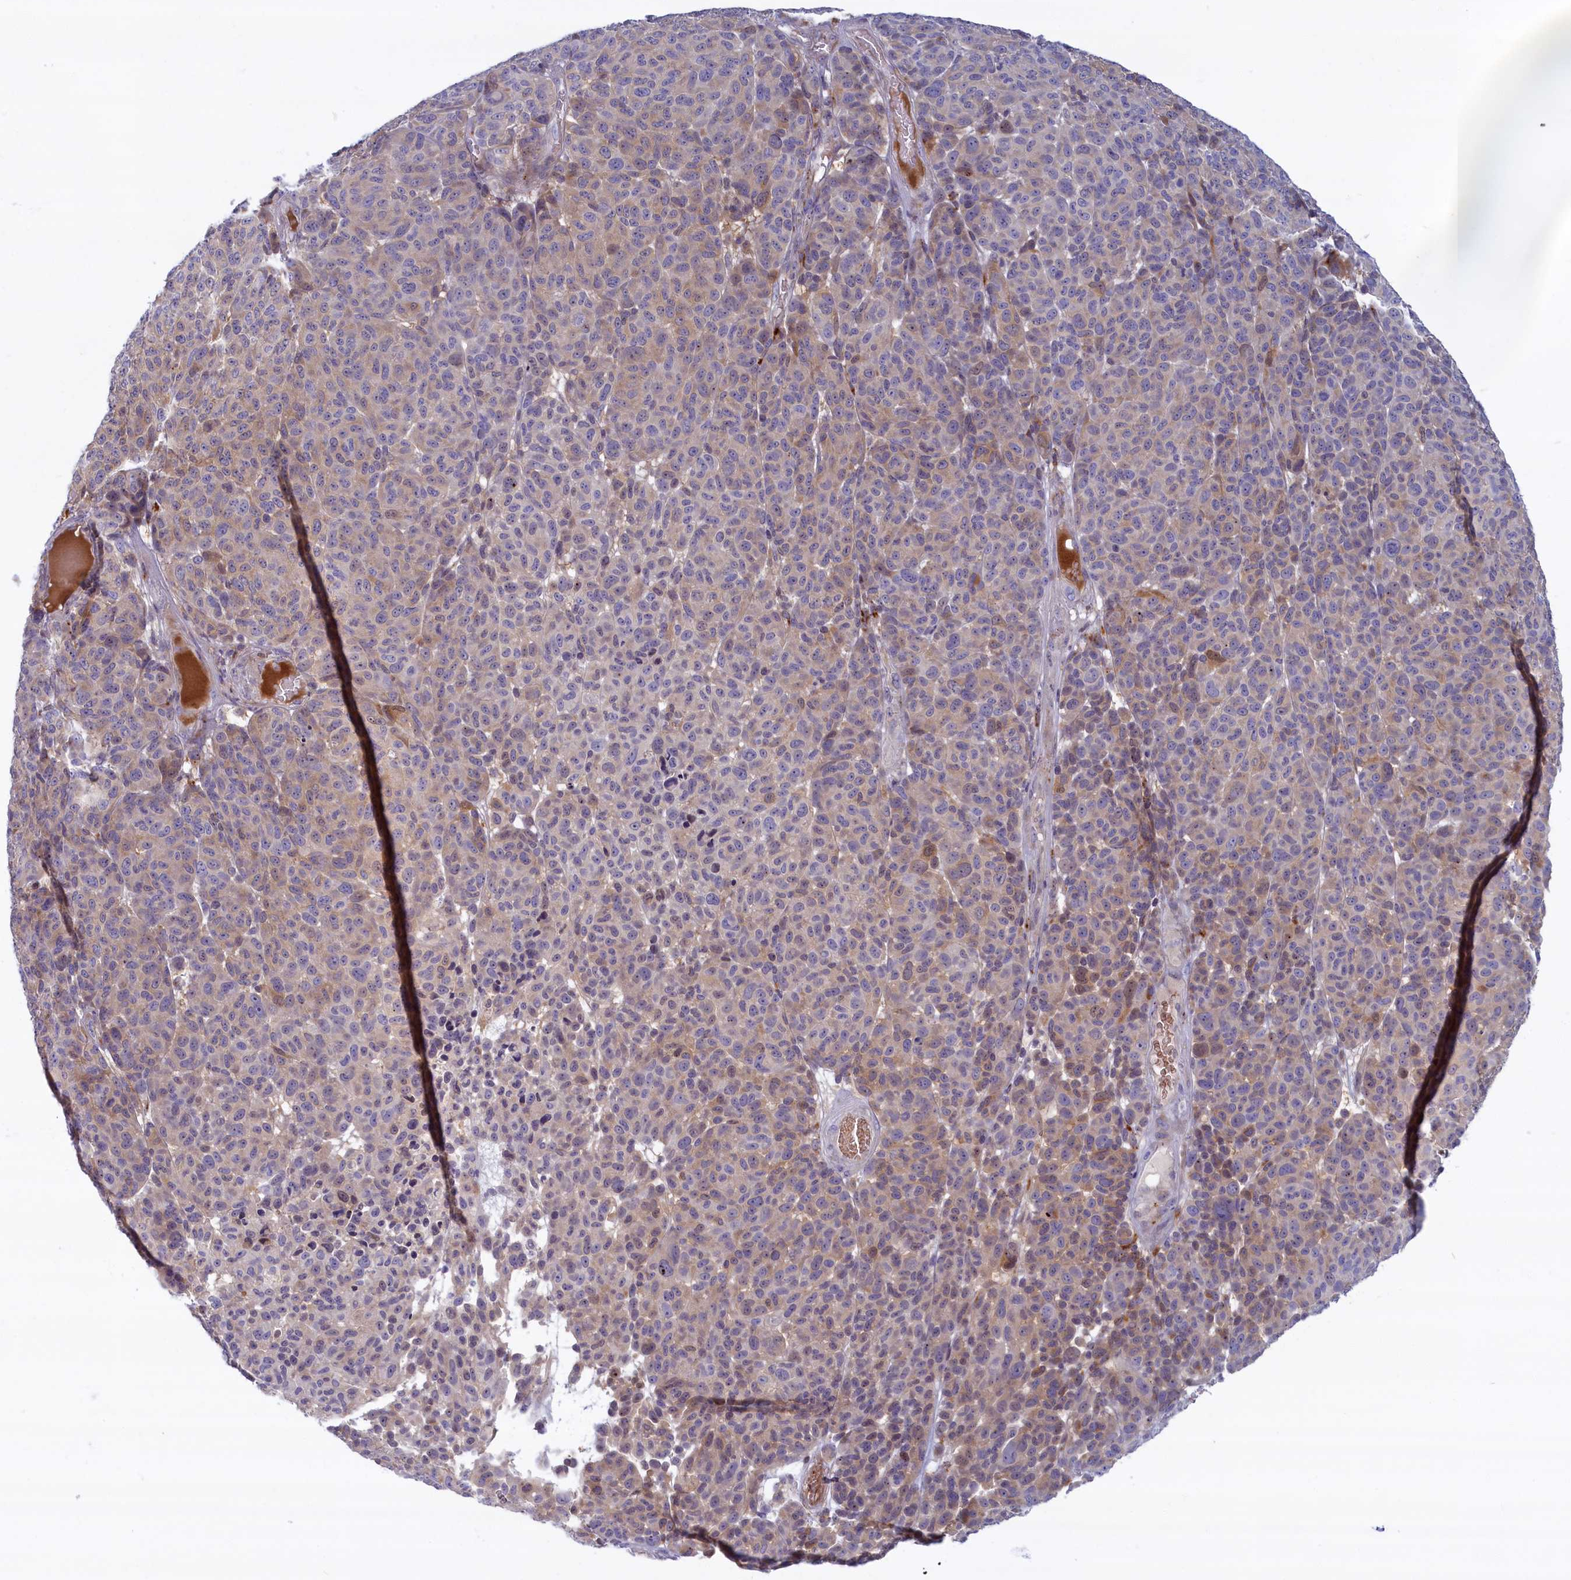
{"staining": {"intensity": "weak", "quantity": "25%-75%", "location": "cytoplasmic/membranous"}, "tissue": "melanoma", "cell_type": "Tumor cells", "image_type": "cancer", "snomed": [{"axis": "morphology", "description": "Malignant melanoma, NOS"}, {"axis": "topography", "description": "Skin"}], "caption": "Human malignant melanoma stained with a brown dye exhibits weak cytoplasmic/membranous positive expression in approximately 25%-75% of tumor cells.", "gene": "FCSK", "patient": {"sex": "male", "age": 49}}